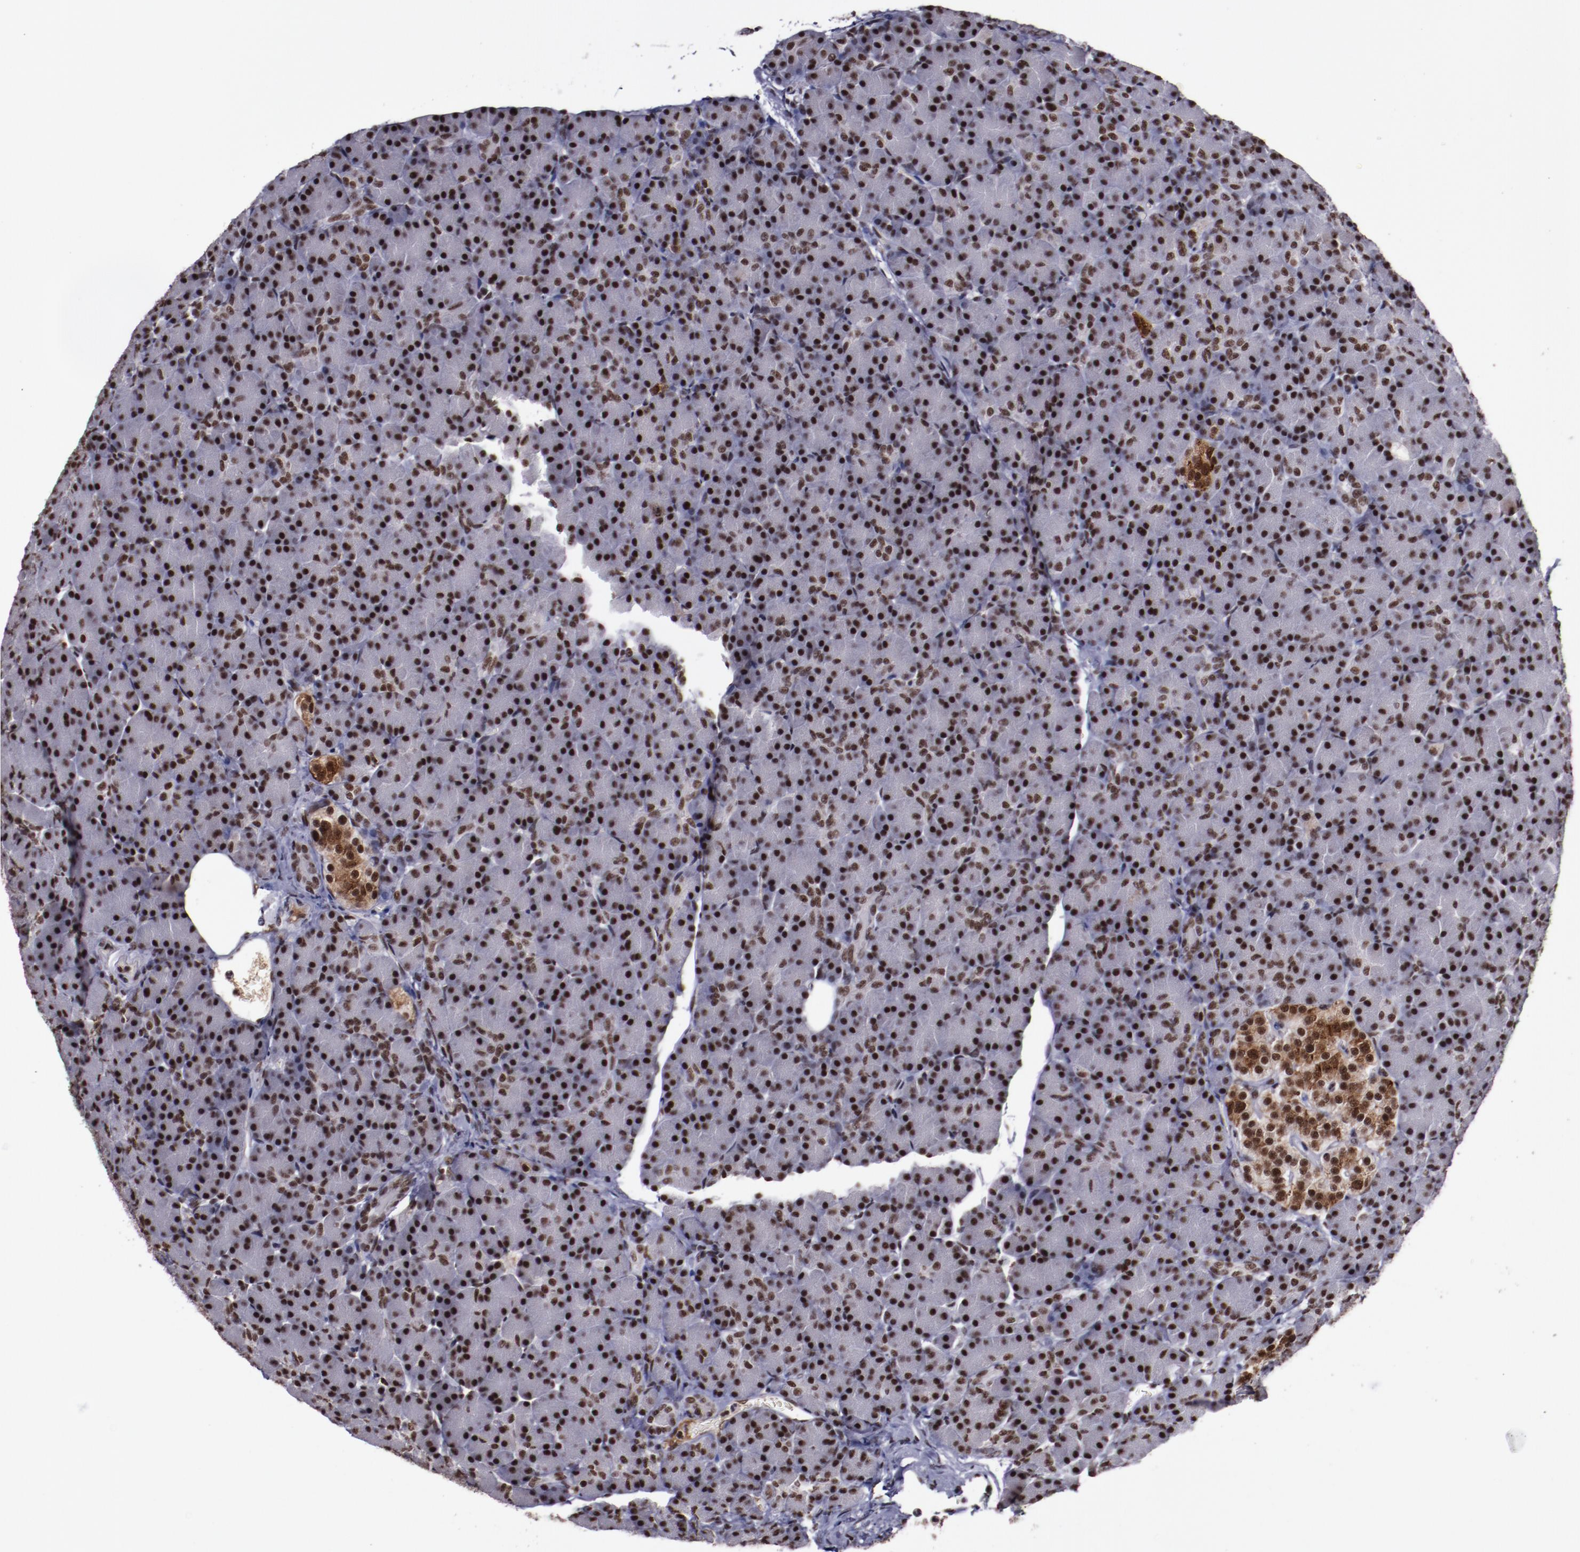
{"staining": {"intensity": "moderate", "quantity": ">75%", "location": "nuclear"}, "tissue": "pancreas", "cell_type": "Exocrine glandular cells", "image_type": "normal", "snomed": [{"axis": "morphology", "description": "Normal tissue, NOS"}, {"axis": "topography", "description": "Pancreas"}], "caption": "Brown immunohistochemical staining in unremarkable human pancreas shows moderate nuclear staining in approximately >75% of exocrine glandular cells. (IHC, brightfield microscopy, high magnification).", "gene": "ERH", "patient": {"sex": "female", "age": 43}}